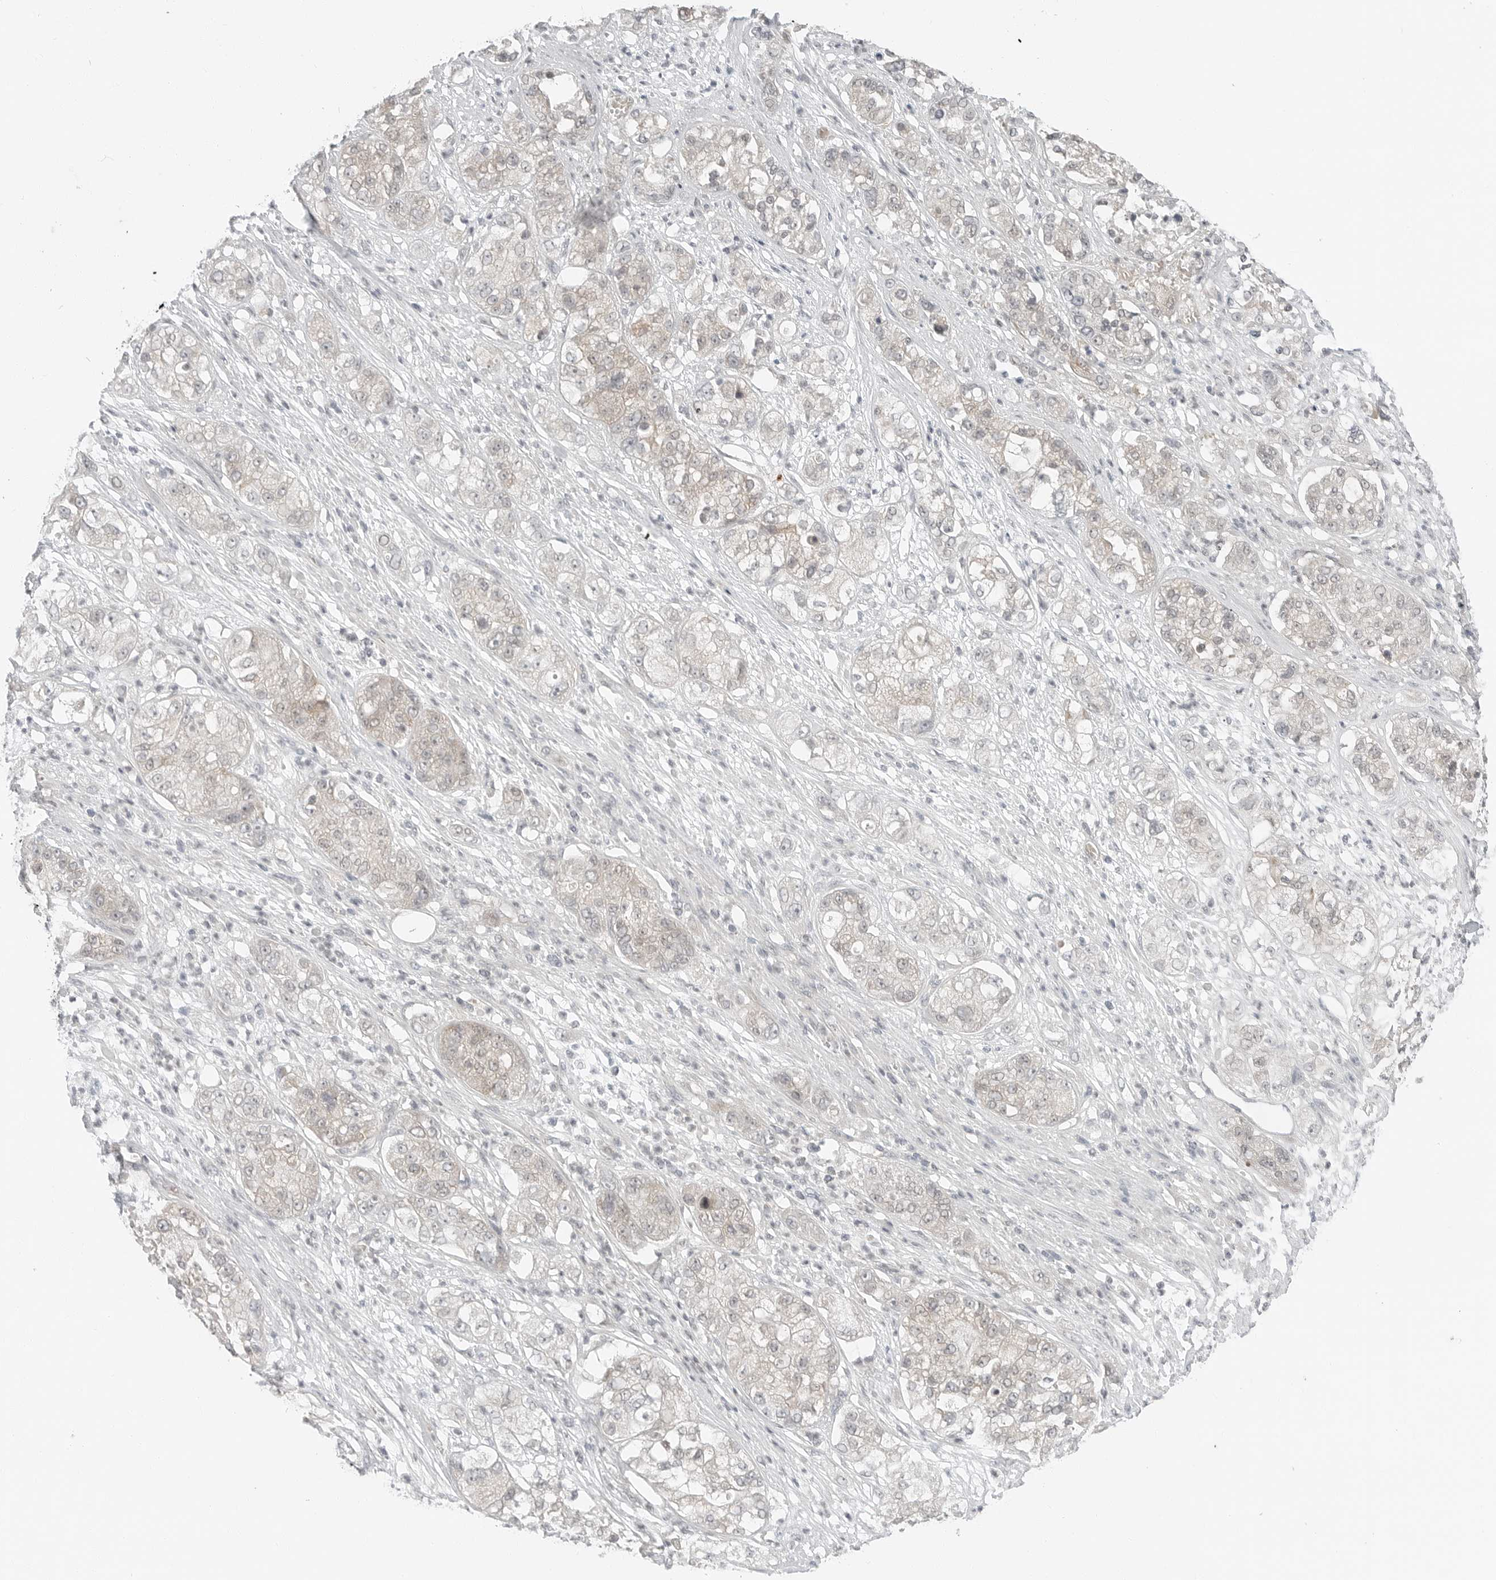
{"staining": {"intensity": "negative", "quantity": "none", "location": "none"}, "tissue": "pancreatic cancer", "cell_type": "Tumor cells", "image_type": "cancer", "snomed": [{"axis": "morphology", "description": "Adenocarcinoma, NOS"}, {"axis": "topography", "description": "Pancreas"}], "caption": "Micrograph shows no protein positivity in tumor cells of pancreatic adenocarcinoma tissue.", "gene": "FCRLB", "patient": {"sex": "female", "age": 78}}